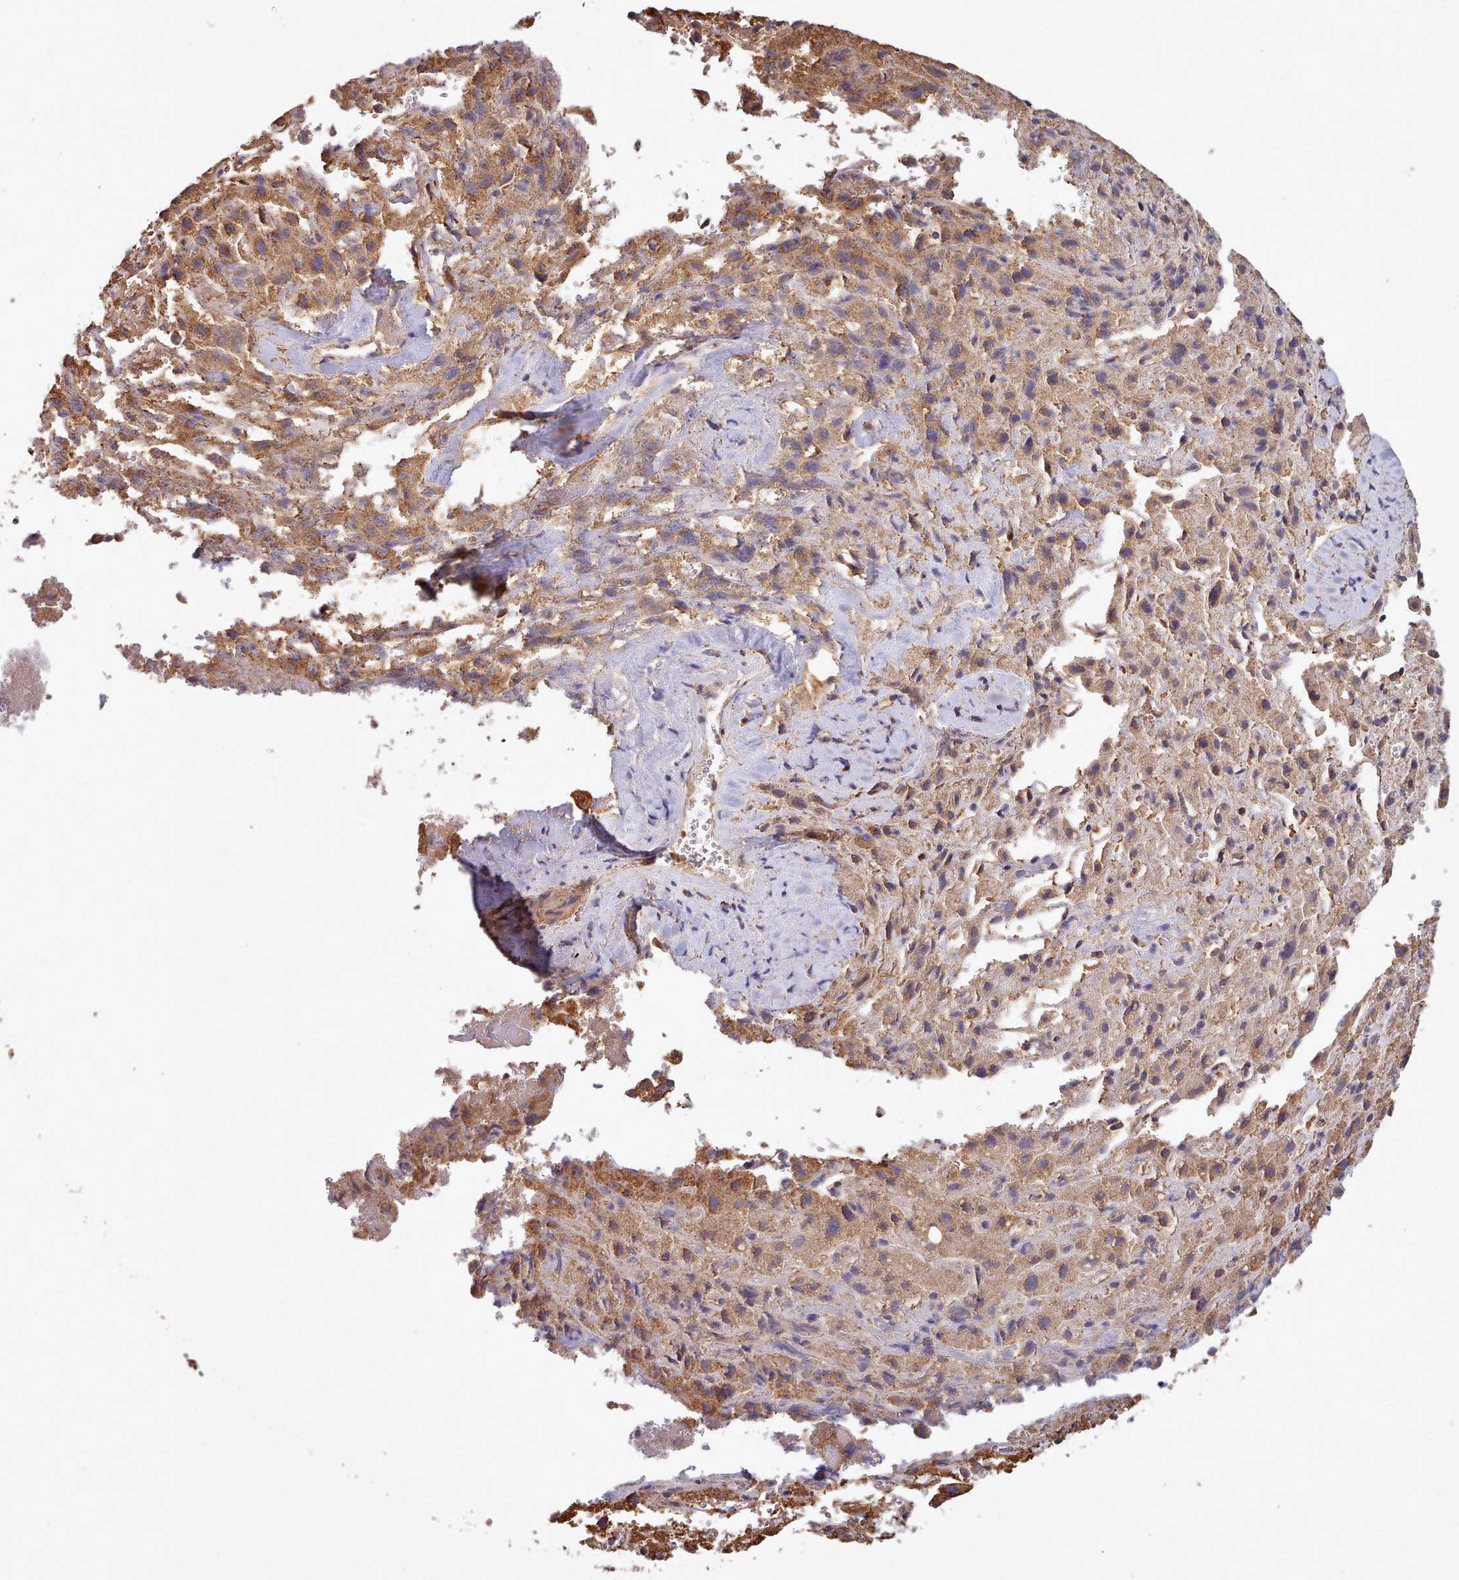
{"staining": {"intensity": "weak", "quantity": ">75%", "location": "cytoplasmic/membranous"}, "tissue": "liver cancer", "cell_type": "Tumor cells", "image_type": "cancer", "snomed": [{"axis": "morphology", "description": "Carcinoma, Hepatocellular, NOS"}, {"axis": "topography", "description": "Liver"}], "caption": "Human liver cancer stained with a brown dye demonstrates weak cytoplasmic/membranous positive staining in approximately >75% of tumor cells.", "gene": "METRN", "patient": {"sex": "female", "age": 58}}